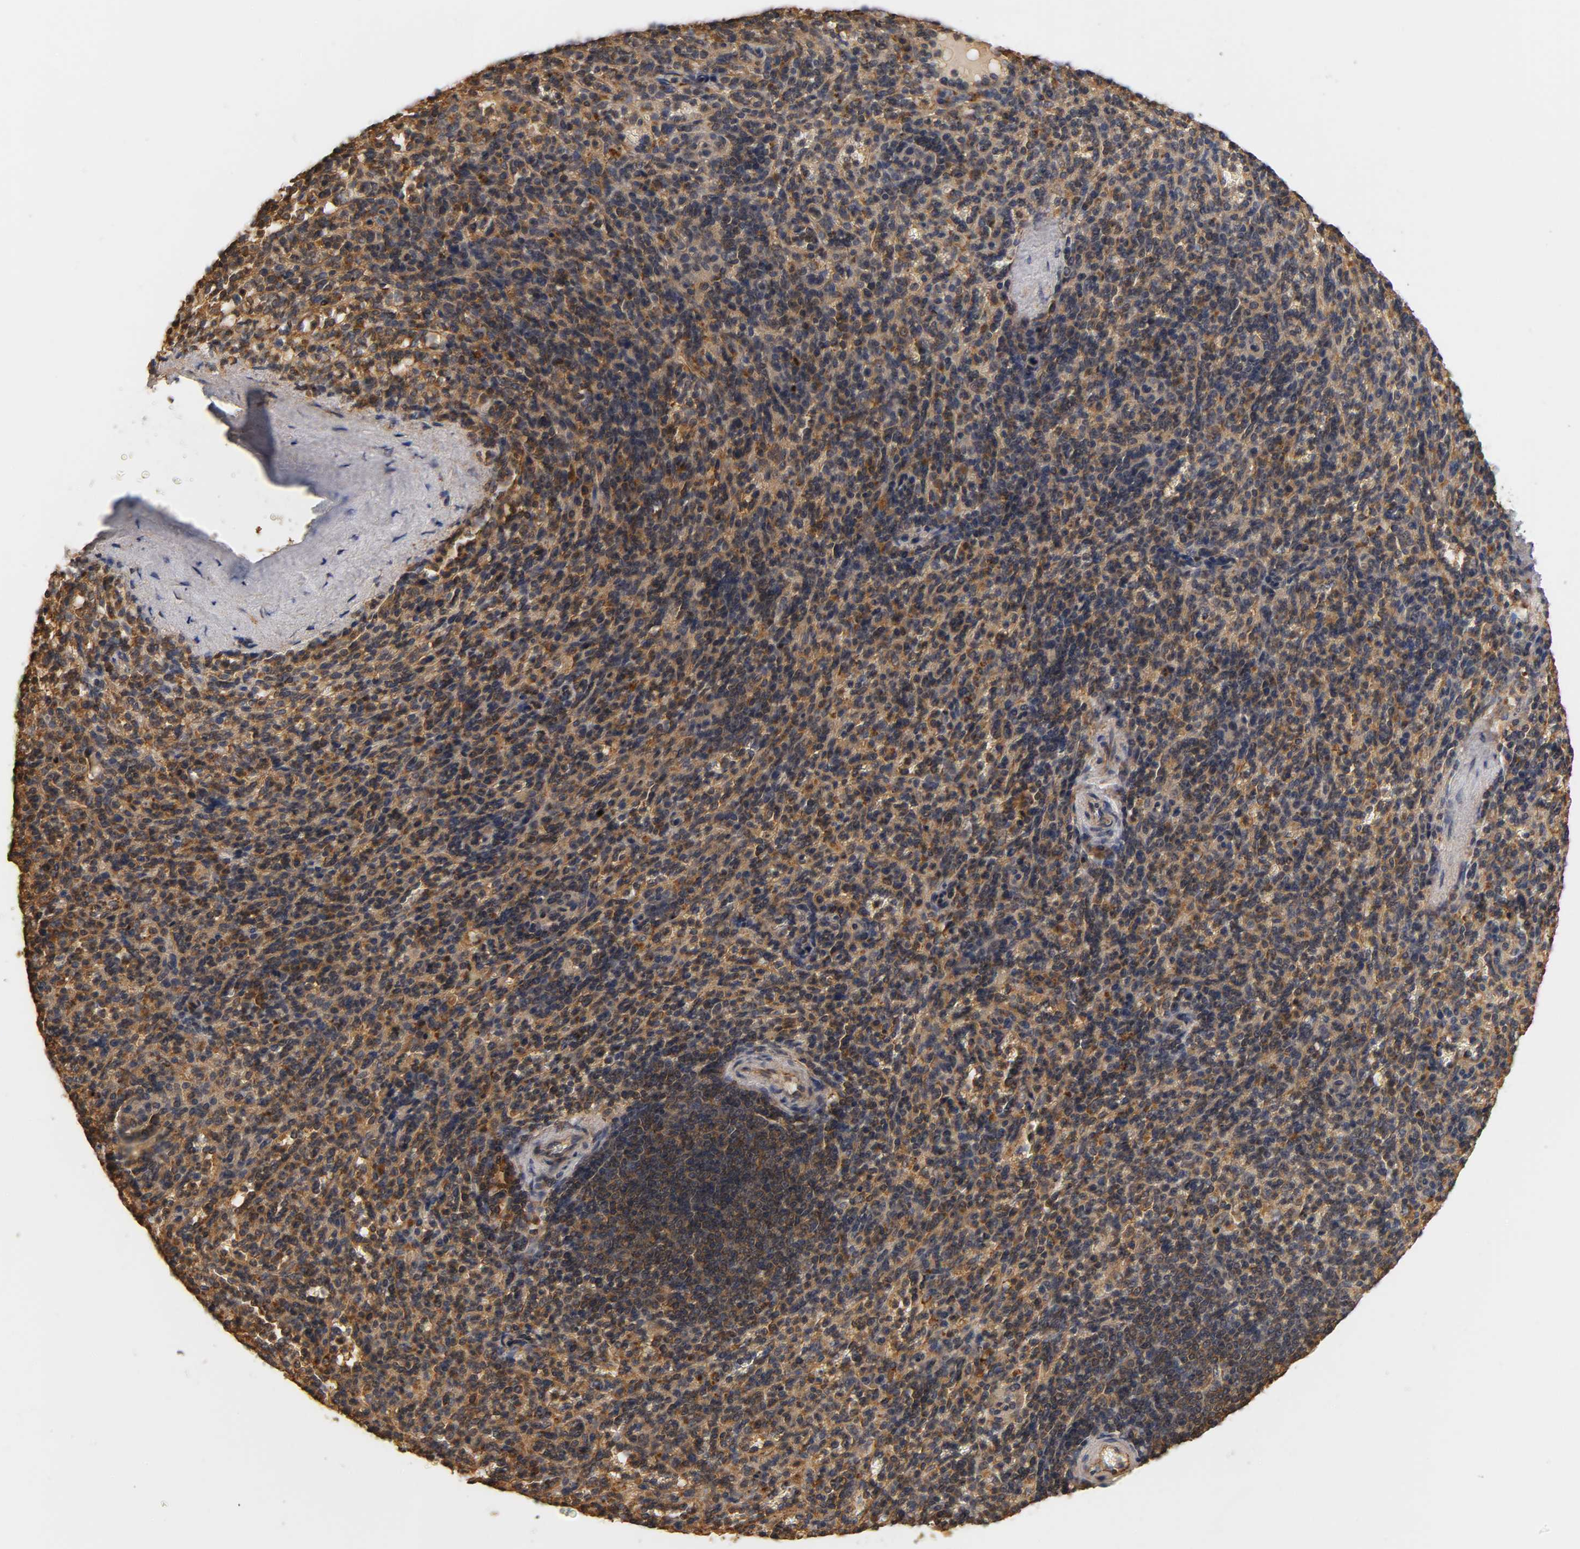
{"staining": {"intensity": "strong", "quantity": "25%-75%", "location": "cytoplasmic/membranous"}, "tissue": "spleen", "cell_type": "Cells in red pulp", "image_type": "normal", "snomed": [{"axis": "morphology", "description": "Normal tissue, NOS"}, {"axis": "topography", "description": "Spleen"}], "caption": "Brown immunohistochemical staining in unremarkable human spleen demonstrates strong cytoplasmic/membranous positivity in approximately 25%-75% of cells in red pulp.", "gene": "SCAP", "patient": {"sex": "male", "age": 36}}